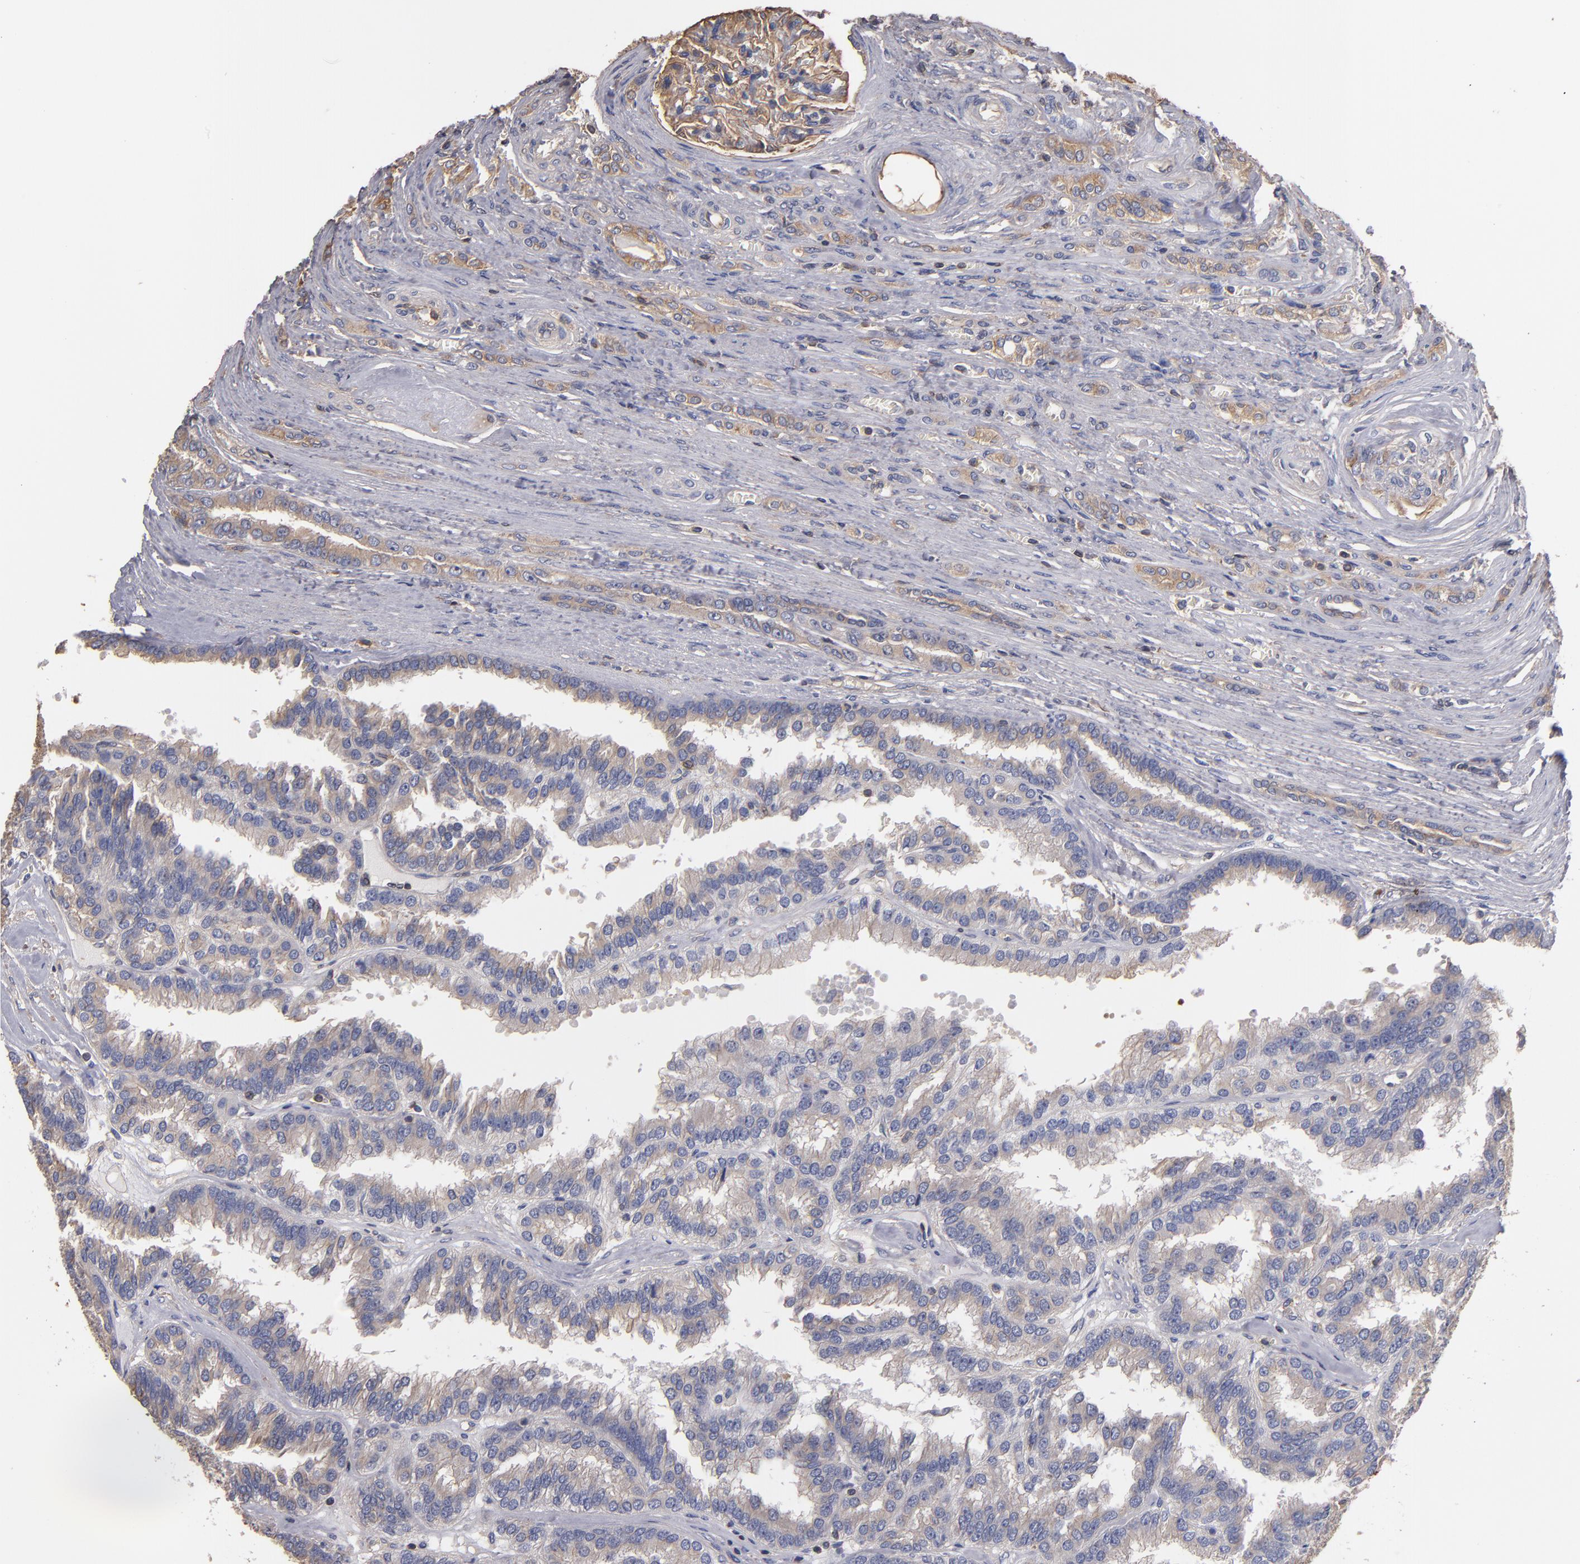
{"staining": {"intensity": "weak", "quantity": "<25%", "location": "cytoplasmic/membranous"}, "tissue": "renal cancer", "cell_type": "Tumor cells", "image_type": "cancer", "snomed": [{"axis": "morphology", "description": "Adenocarcinoma, NOS"}, {"axis": "topography", "description": "Kidney"}], "caption": "A high-resolution histopathology image shows IHC staining of adenocarcinoma (renal), which demonstrates no significant positivity in tumor cells.", "gene": "ESYT2", "patient": {"sex": "male", "age": 46}}